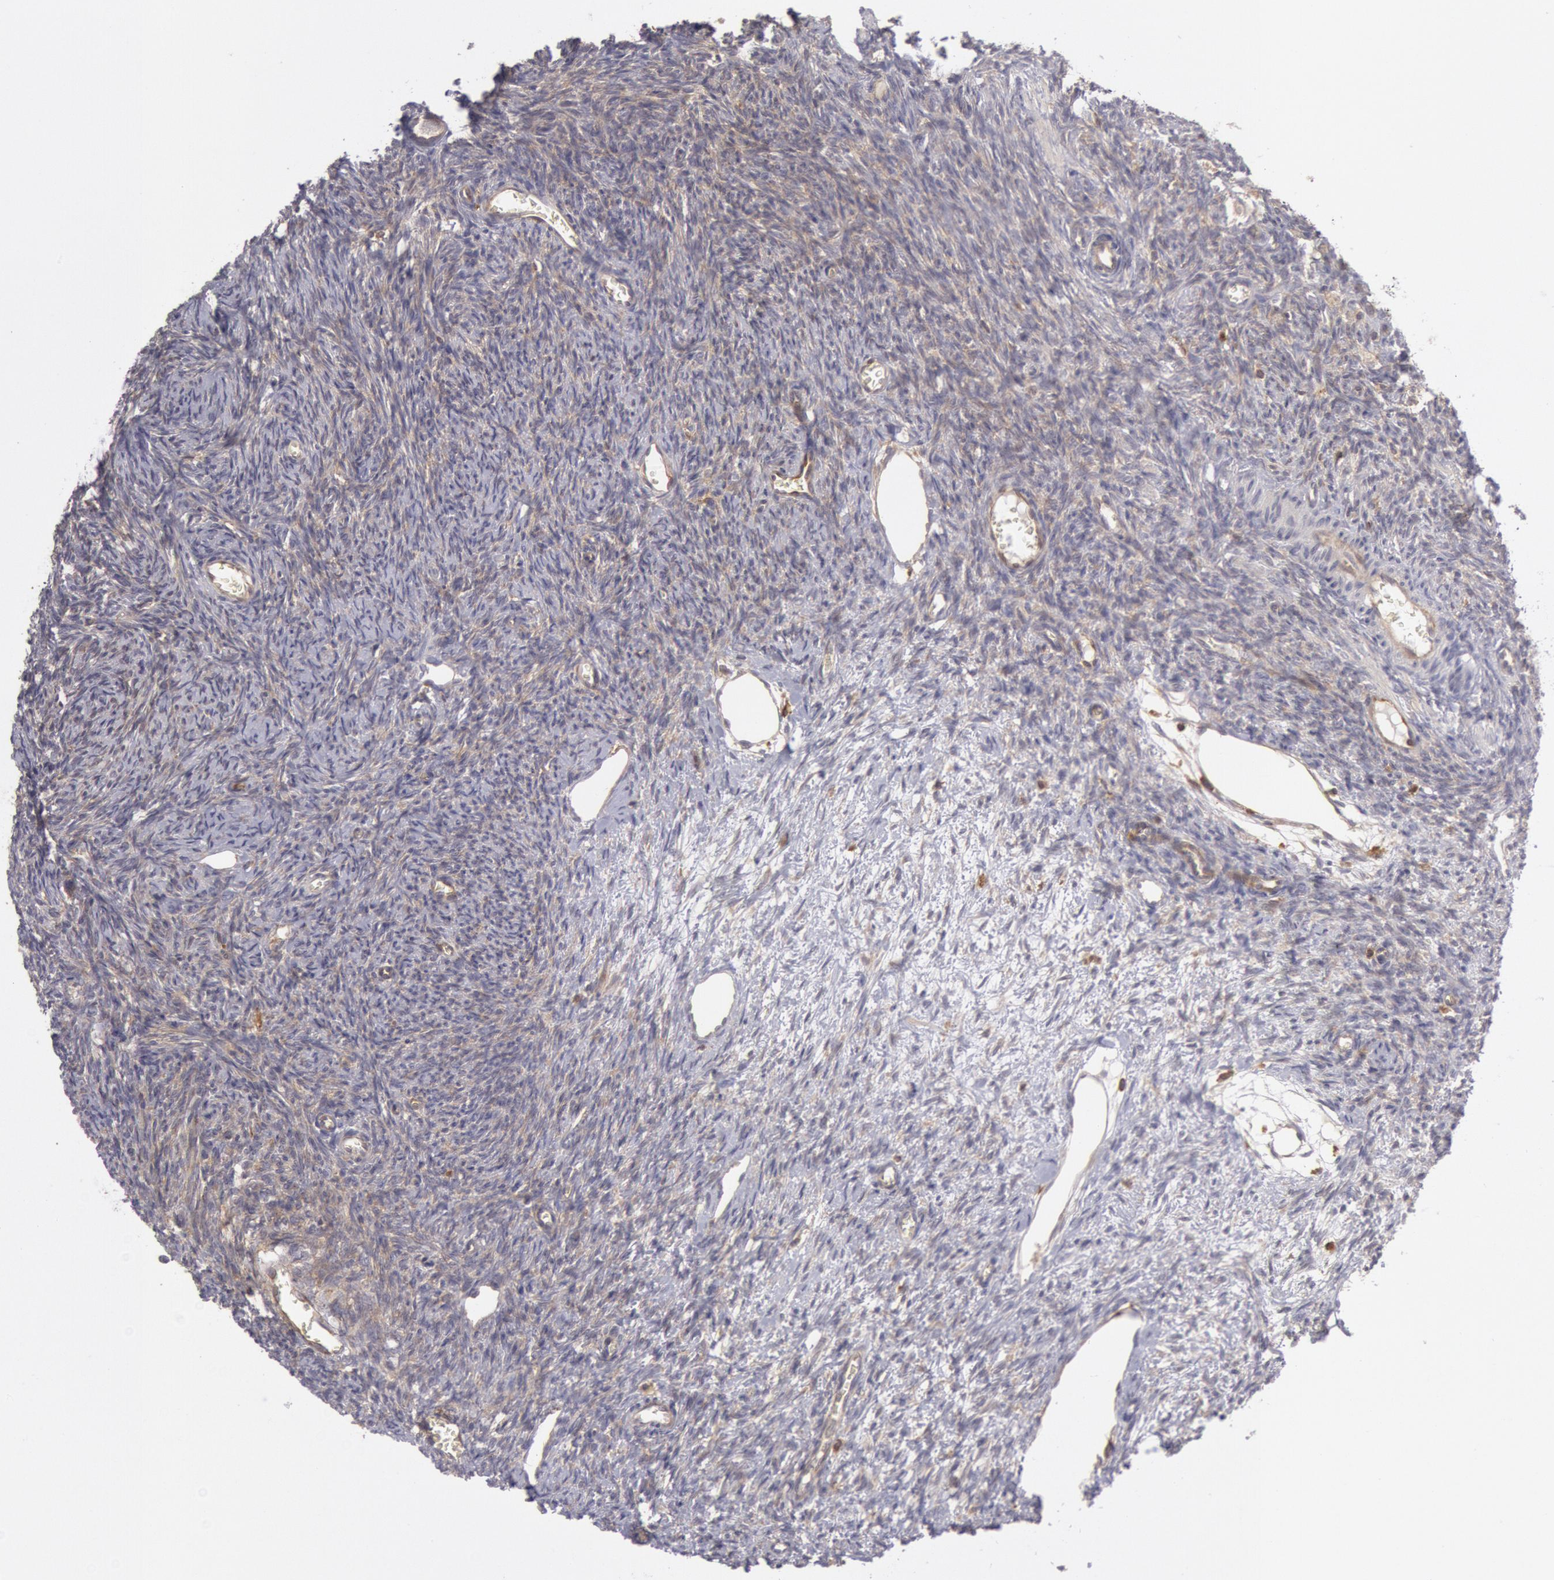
{"staining": {"intensity": "weak", "quantity": "25%-75%", "location": "cytoplasmic/membranous"}, "tissue": "ovary", "cell_type": "Follicle cells", "image_type": "normal", "snomed": [{"axis": "morphology", "description": "Normal tissue, NOS"}, {"axis": "topography", "description": "Ovary"}], "caption": "A high-resolution micrograph shows IHC staining of benign ovary, which demonstrates weak cytoplasmic/membranous expression in about 25%-75% of follicle cells.", "gene": "IKBKB", "patient": {"sex": "female", "age": 27}}